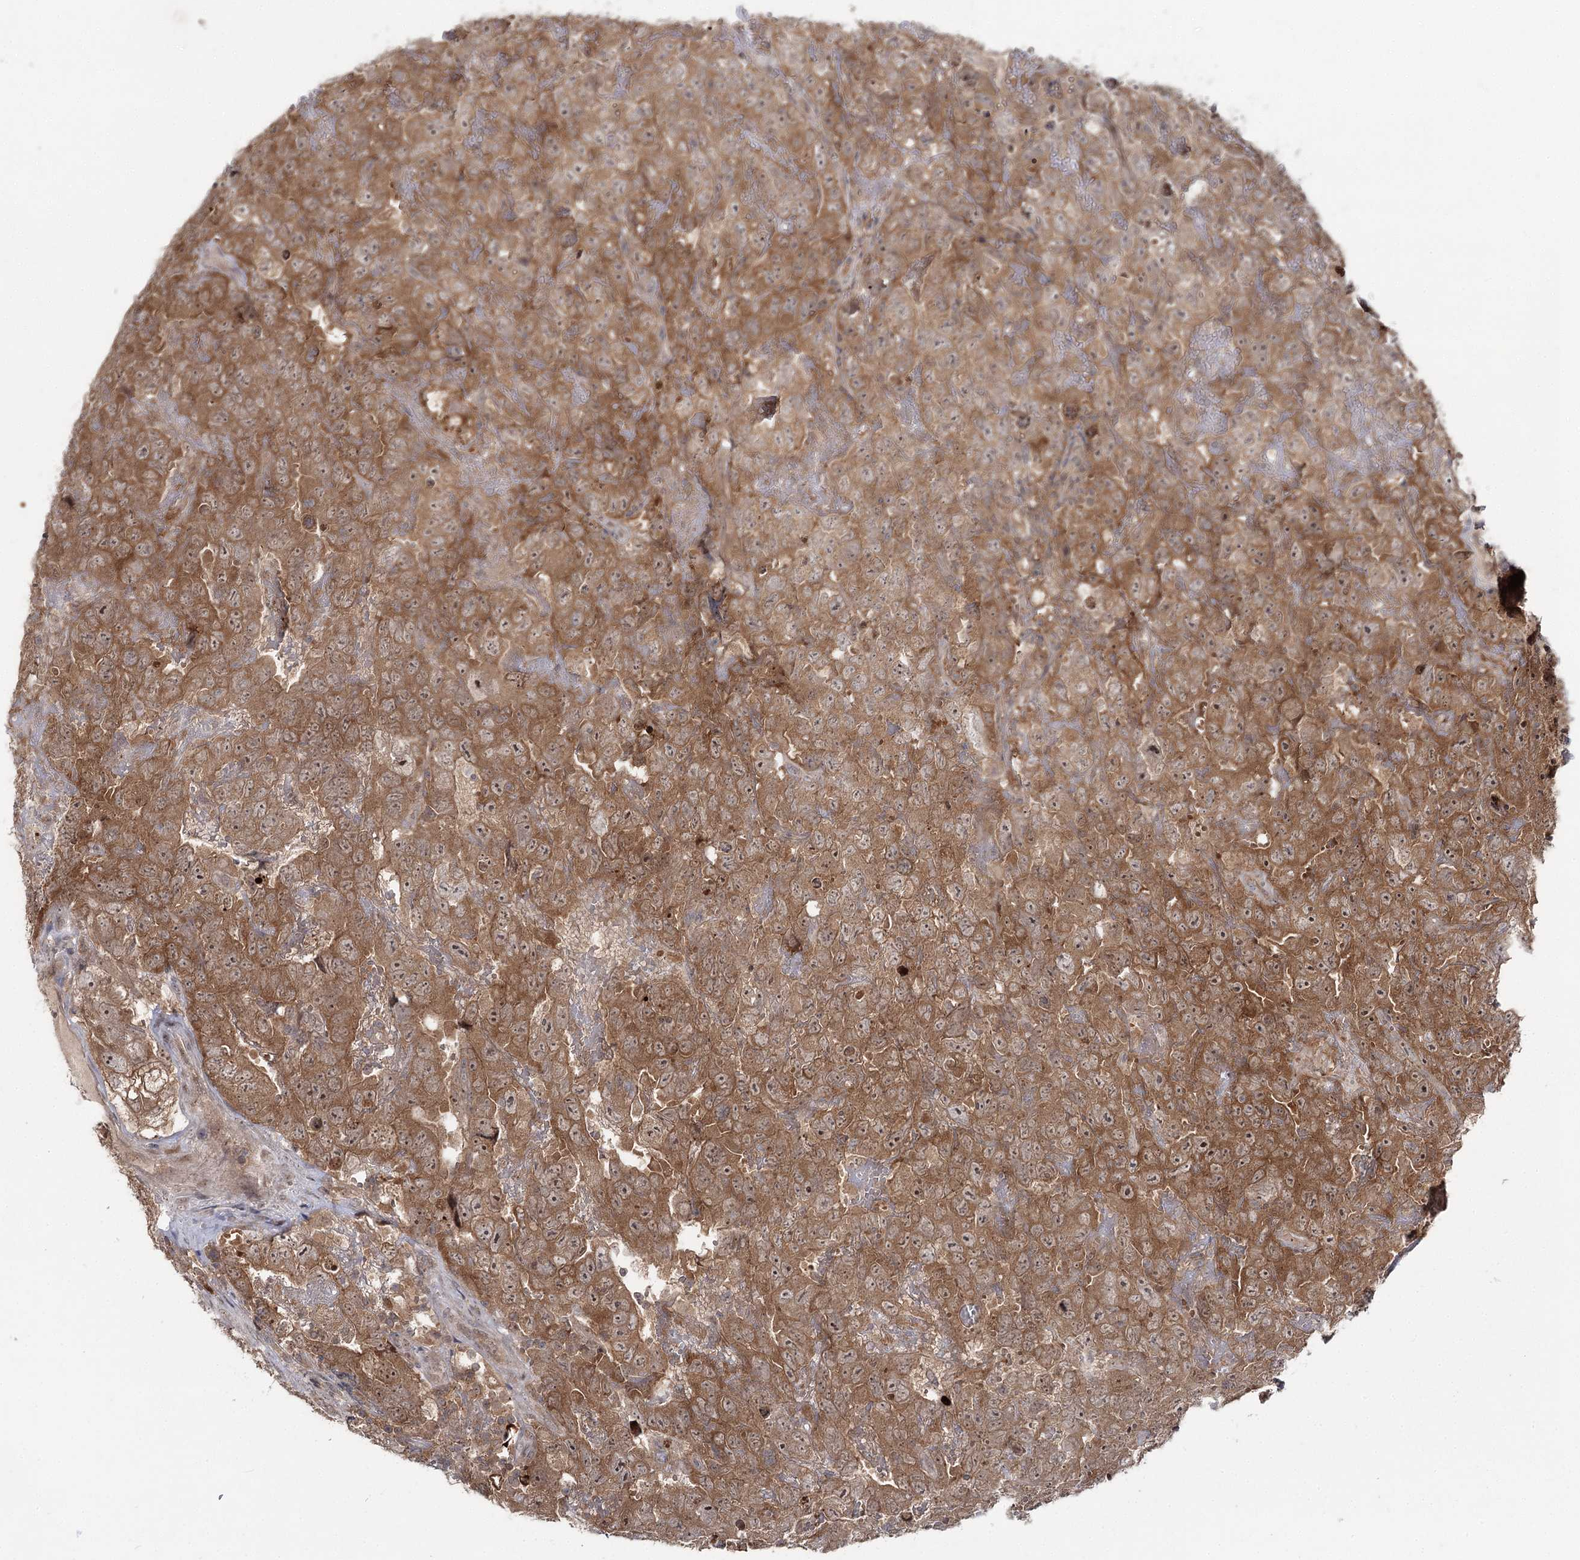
{"staining": {"intensity": "moderate", "quantity": ">75%", "location": "cytoplasmic/membranous,nuclear"}, "tissue": "testis cancer", "cell_type": "Tumor cells", "image_type": "cancer", "snomed": [{"axis": "morphology", "description": "Carcinoma, Embryonal, NOS"}, {"axis": "topography", "description": "Testis"}], "caption": "DAB immunohistochemical staining of embryonal carcinoma (testis) exhibits moderate cytoplasmic/membranous and nuclear protein expression in approximately >75% of tumor cells.", "gene": "WDR44", "patient": {"sex": "male", "age": 45}}